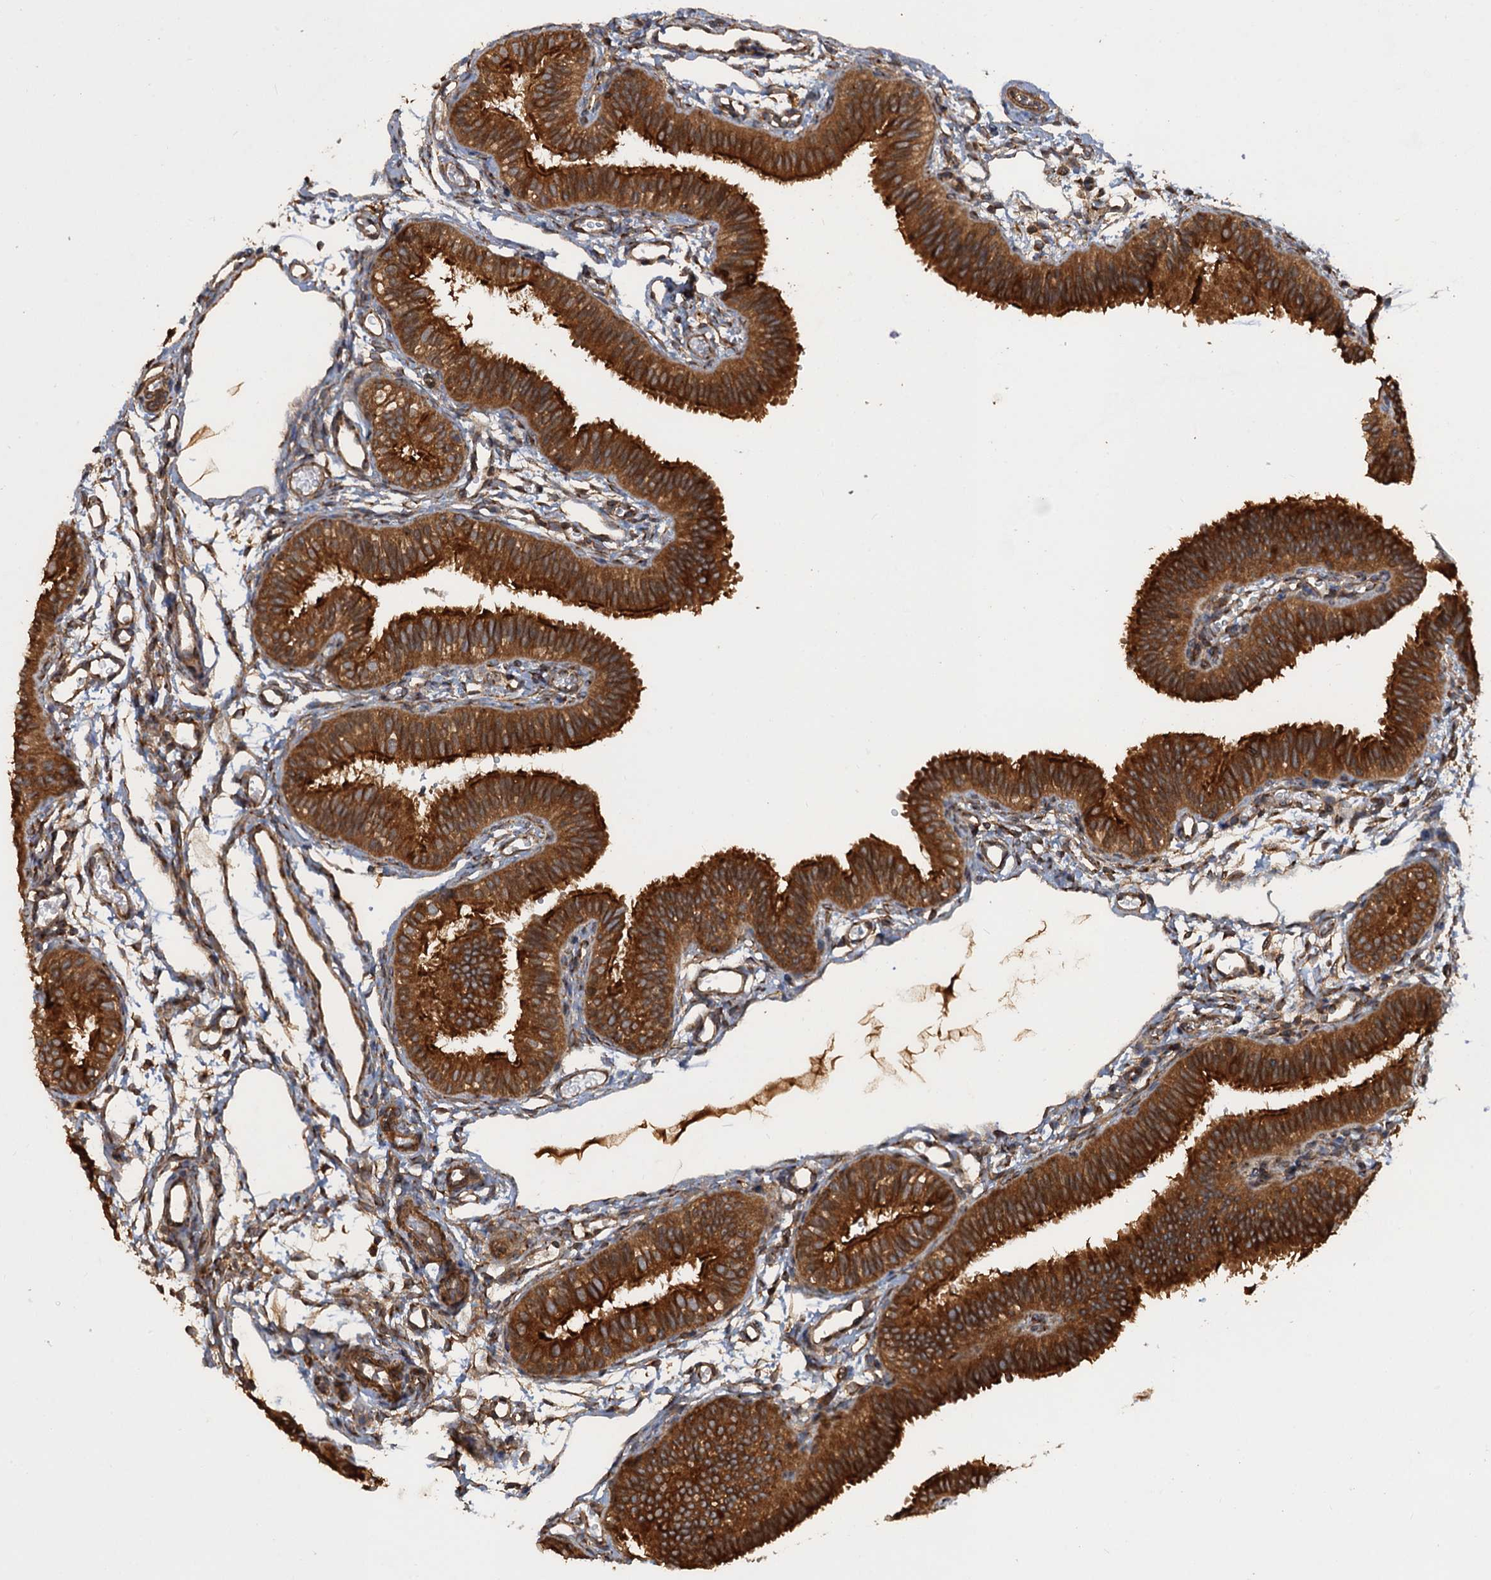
{"staining": {"intensity": "strong", "quantity": ">75%", "location": "cytoplasmic/membranous"}, "tissue": "fallopian tube", "cell_type": "Glandular cells", "image_type": "normal", "snomed": [{"axis": "morphology", "description": "Normal tissue, NOS"}, {"axis": "topography", "description": "Fallopian tube"}], "caption": "Immunohistochemistry (IHC) (DAB (3,3'-diaminobenzidine)) staining of normal fallopian tube shows strong cytoplasmic/membranous protein positivity in approximately >75% of glandular cells.", "gene": "GLE1", "patient": {"sex": "female", "age": 35}}